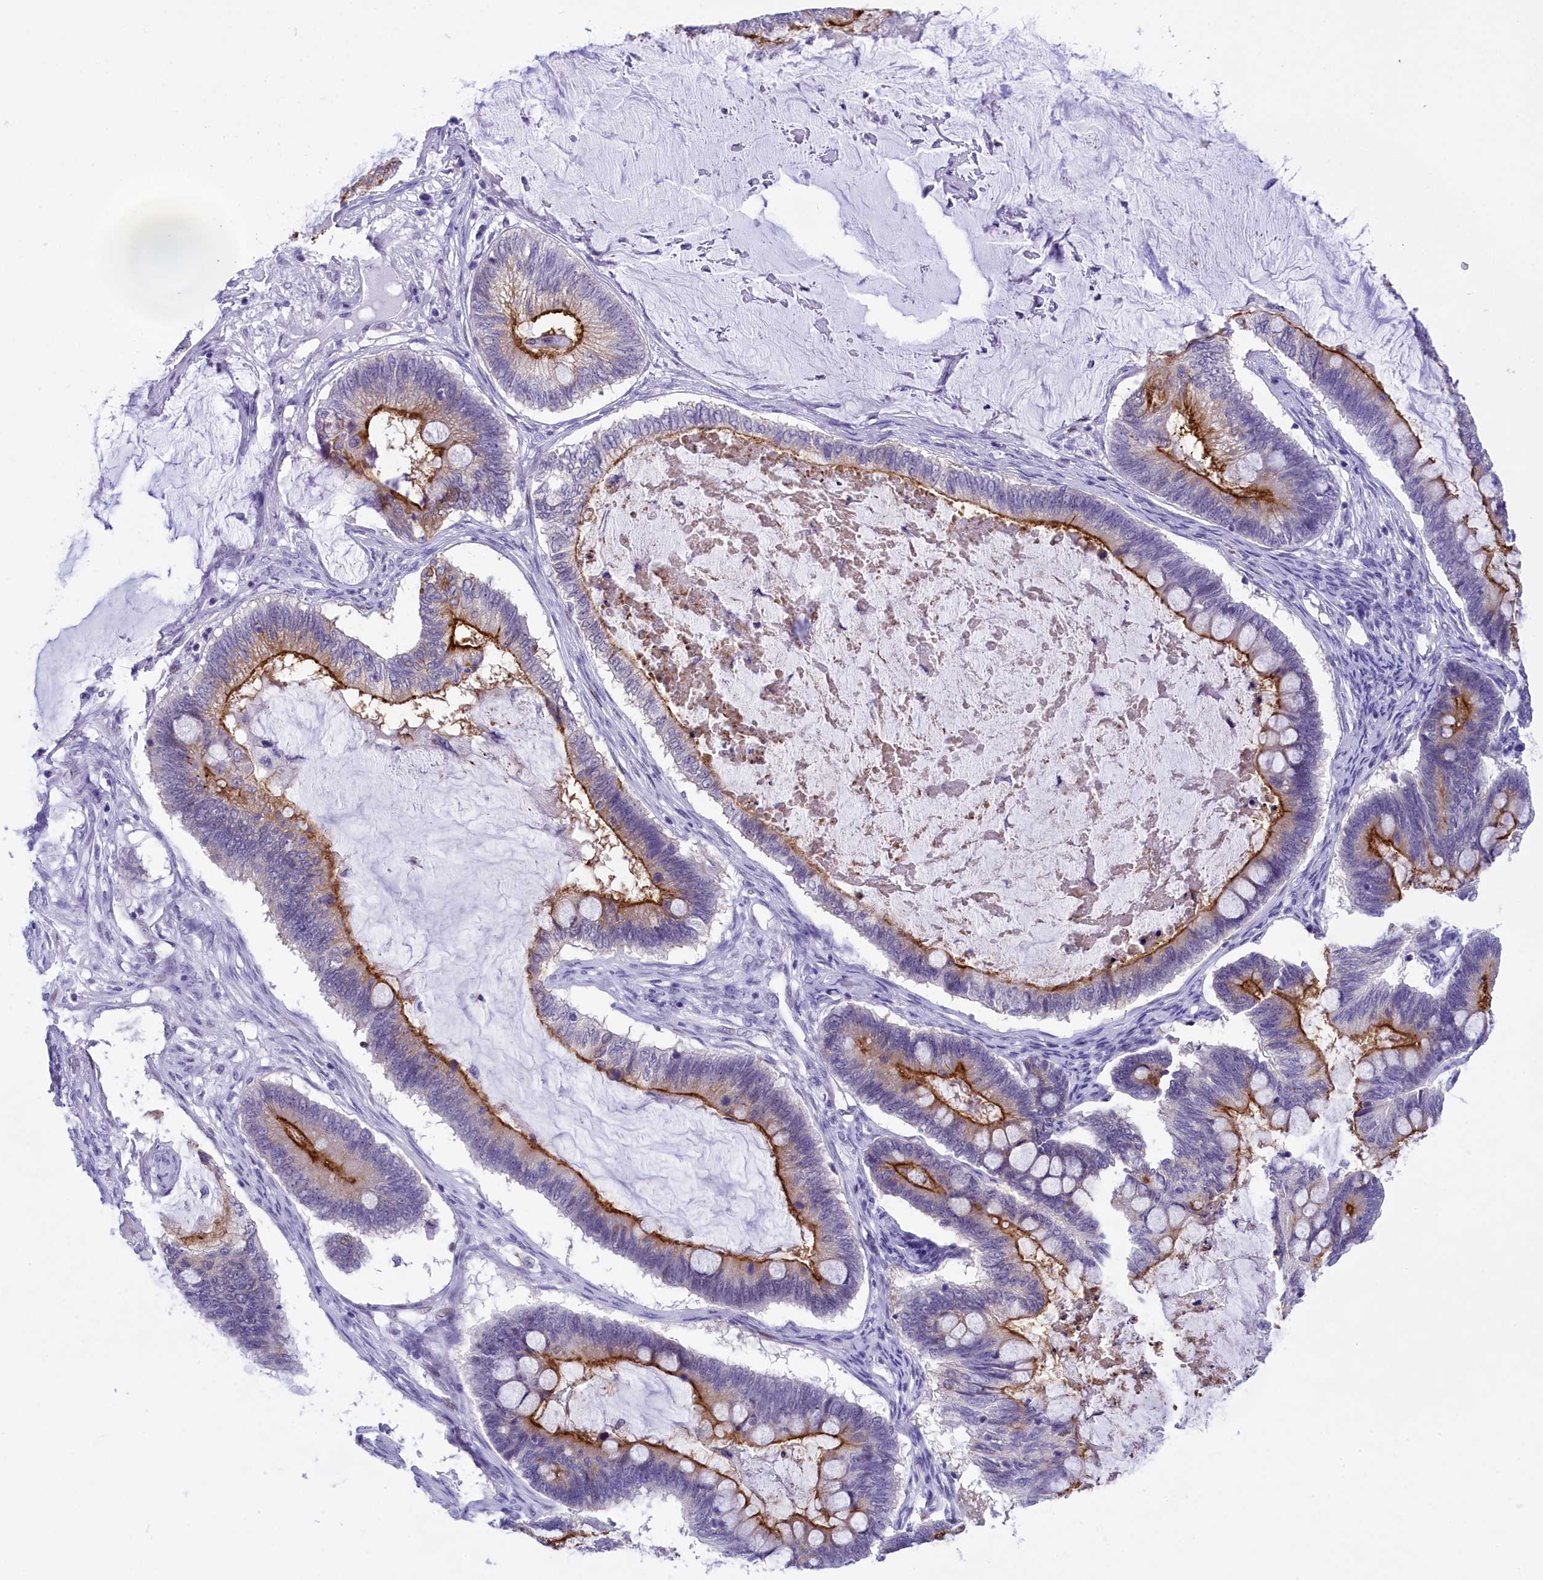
{"staining": {"intensity": "strong", "quantity": "25%-75%", "location": "cytoplasmic/membranous"}, "tissue": "ovarian cancer", "cell_type": "Tumor cells", "image_type": "cancer", "snomed": [{"axis": "morphology", "description": "Cystadenocarcinoma, mucinous, NOS"}, {"axis": "topography", "description": "Ovary"}], "caption": "Immunohistochemical staining of ovarian mucinous cystadenocarcinoma displays high levels of strong cytoplasmic/membranous protein staining in about 25%-75% of tumor cells. Nuclei are stained in blue.", "gene": "SPIRE2", "patient": {"sex": "female", "age": 61}}